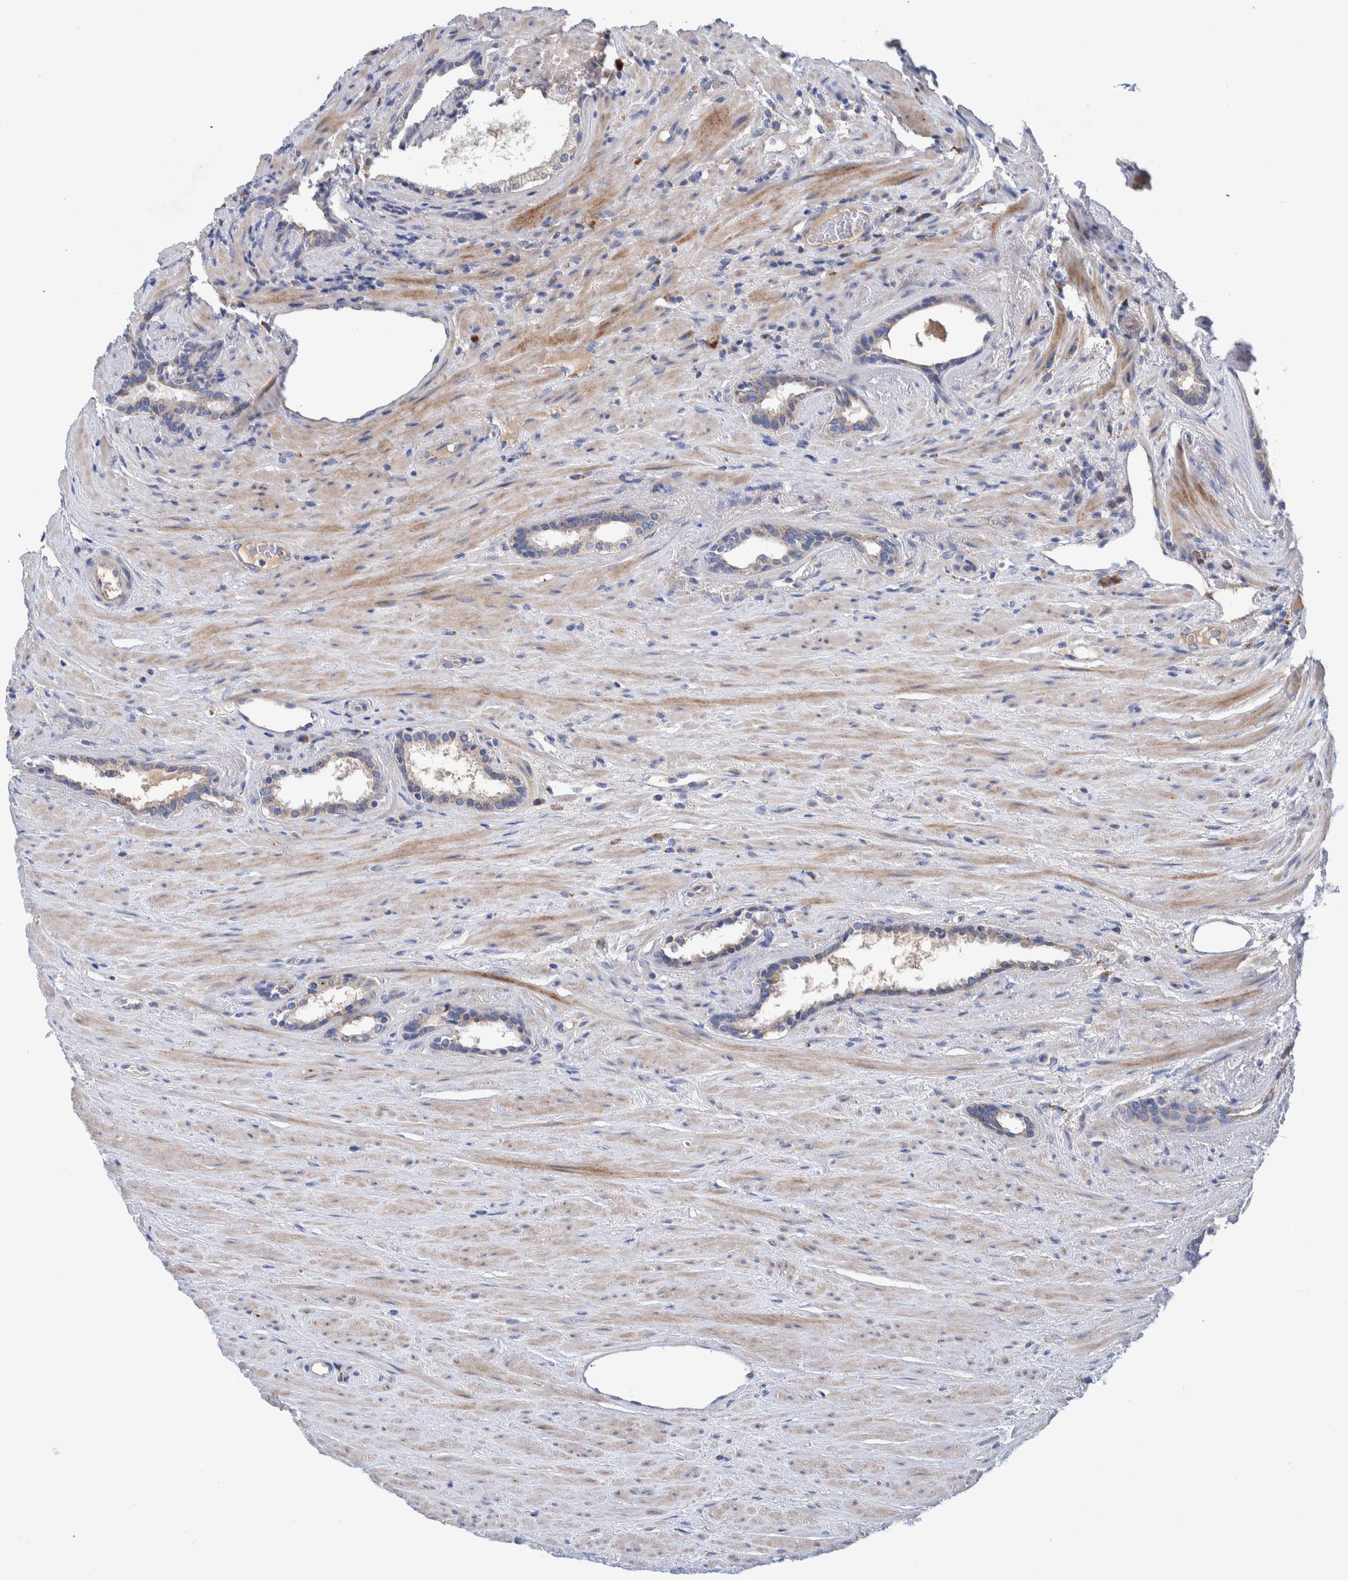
{"staining": {"intensity": "moderate", "quantity": ">75%", "location": "cytoplasmic/membranous"}, "tissue": "prostate cancer", "cell_type": "Tumor cells", "image_type": "cancer", "snomed": [{"axis": "morphology", "description": "Adenocarcinoma, High grade"}, {"axis": "topography", "description": "Prostate"}], "caption": "Prostate adenocarcinoma (high-grade) stained with DAB immunohistochemistry (IHC) exhibits medium levels of moderate cytoplasmic/membranous positivity in approximately >75% of tumor cells.", "gene": "DECR1", "patient": {"sex": "male", "age": 71}}